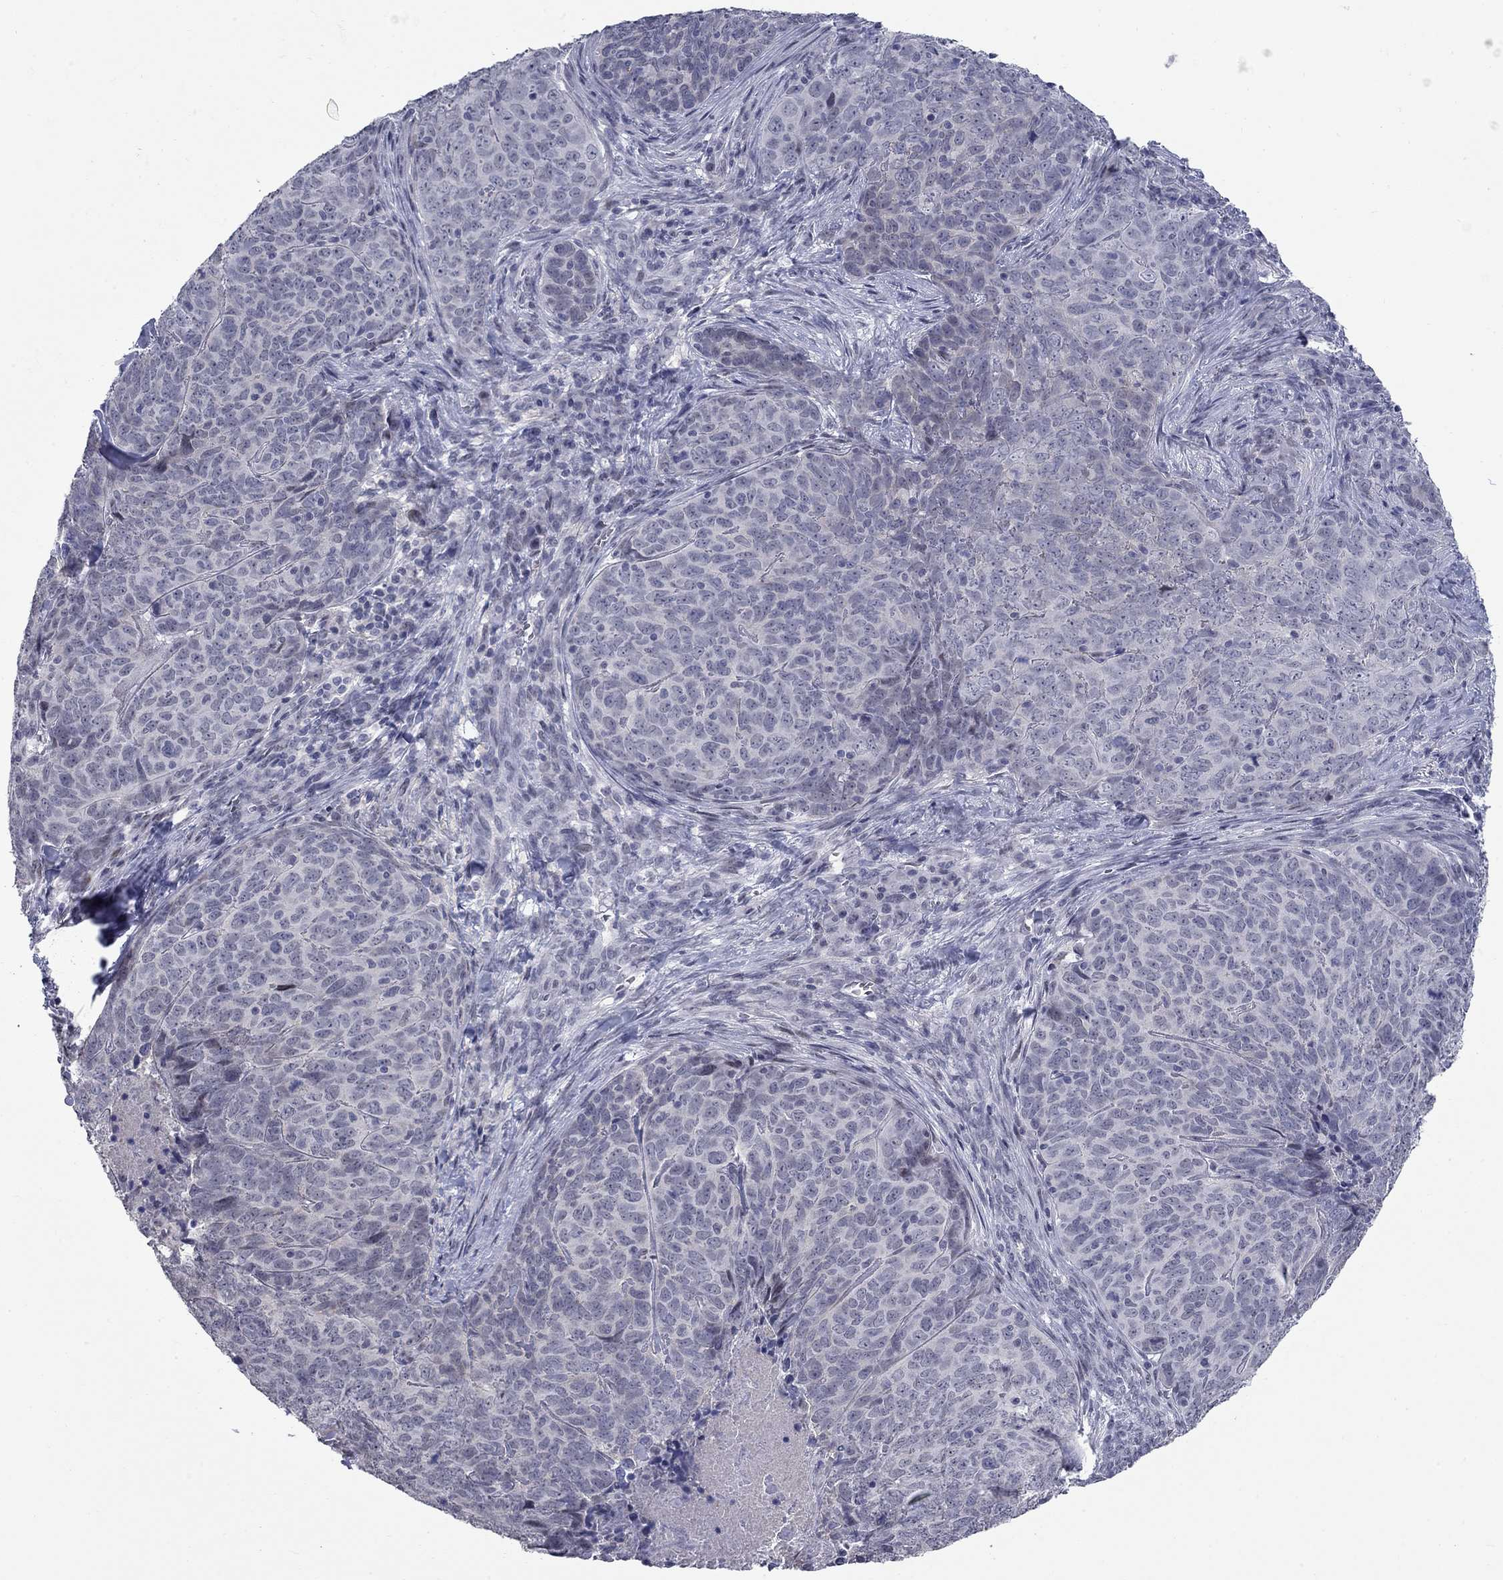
{"staining": {"intensity": "negative", "quantity": "none", "location": "none"}, "tissue": "skin cancer", "cell_type": "Tumor cells", "image_type": "cancer", "snomed": [{"axis": "morphology", "description": "Squamous cell carcinoma, NOS"}, {"axis": "topography", "description": "Skin"}, {"axis": "topography", "description": "Anal"}], "caption": "Immunohistochemistry (IHC) micrograph of human squamous cell carcinoma (skin) stained for a protein (brown), which reveals no expression in tumor cells.", "gene": "HTR4", "patient": {"sex": "female", "age": 51}}